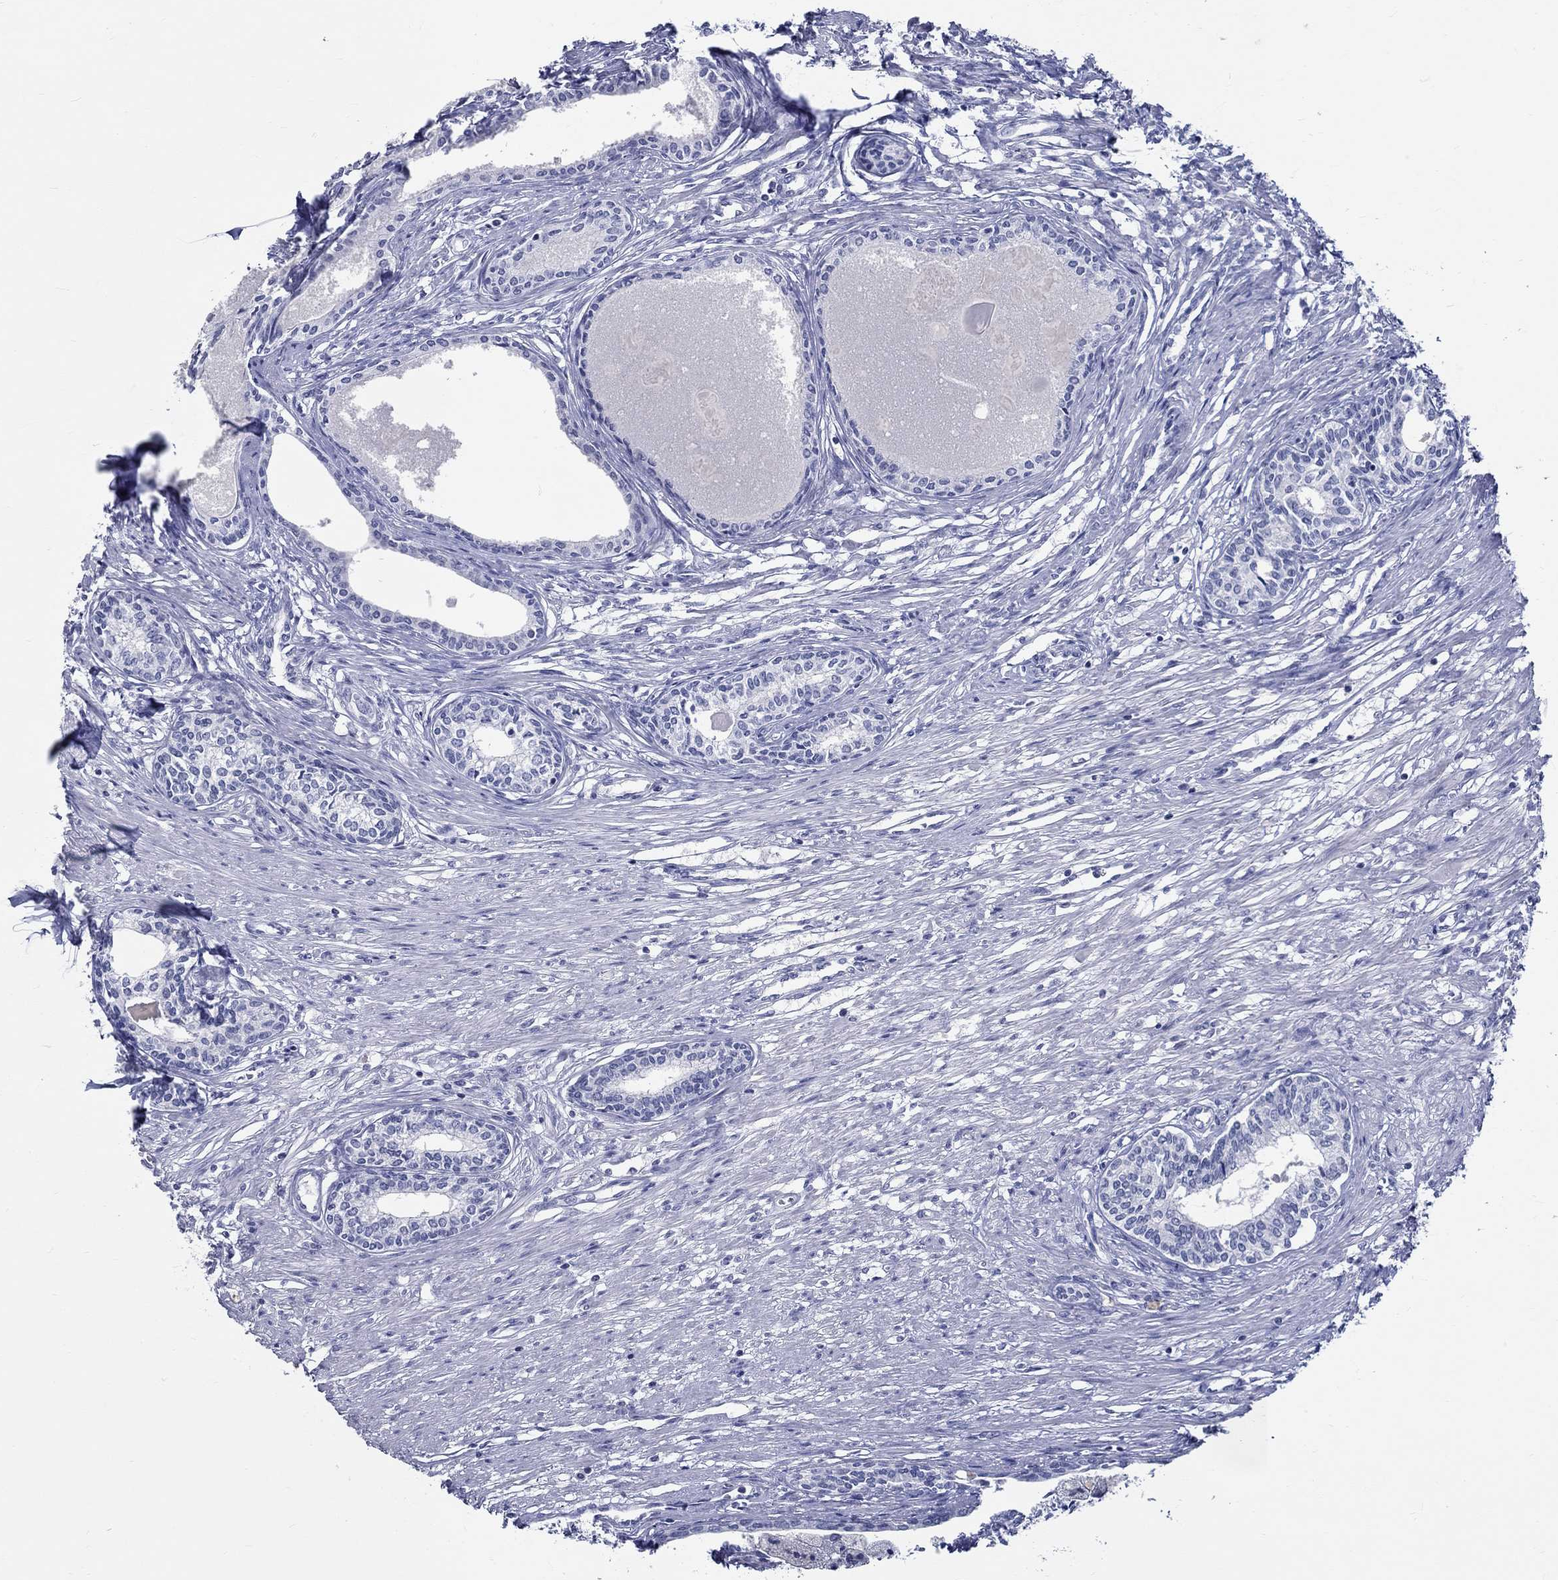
{"staining": {"intensity": "negative", "quantity": "none", "location": "none"}, "tissue": "prostate", "cell_type": "Glandular cells", "image_type": "normal", "snomed": [{"axis": "morphology", "description": "Normal tissue, NOS"}, {"axis": "topography", "description": "Prostate"}], "caption": "Prostate was stained to show a protein in brown. There is no significant expression in glandular cells. (Immunohistochemistry, brightfield microscopy, high magnification).", "gene": "CETN1", "patient": {"sex": "male", "age": 60}}